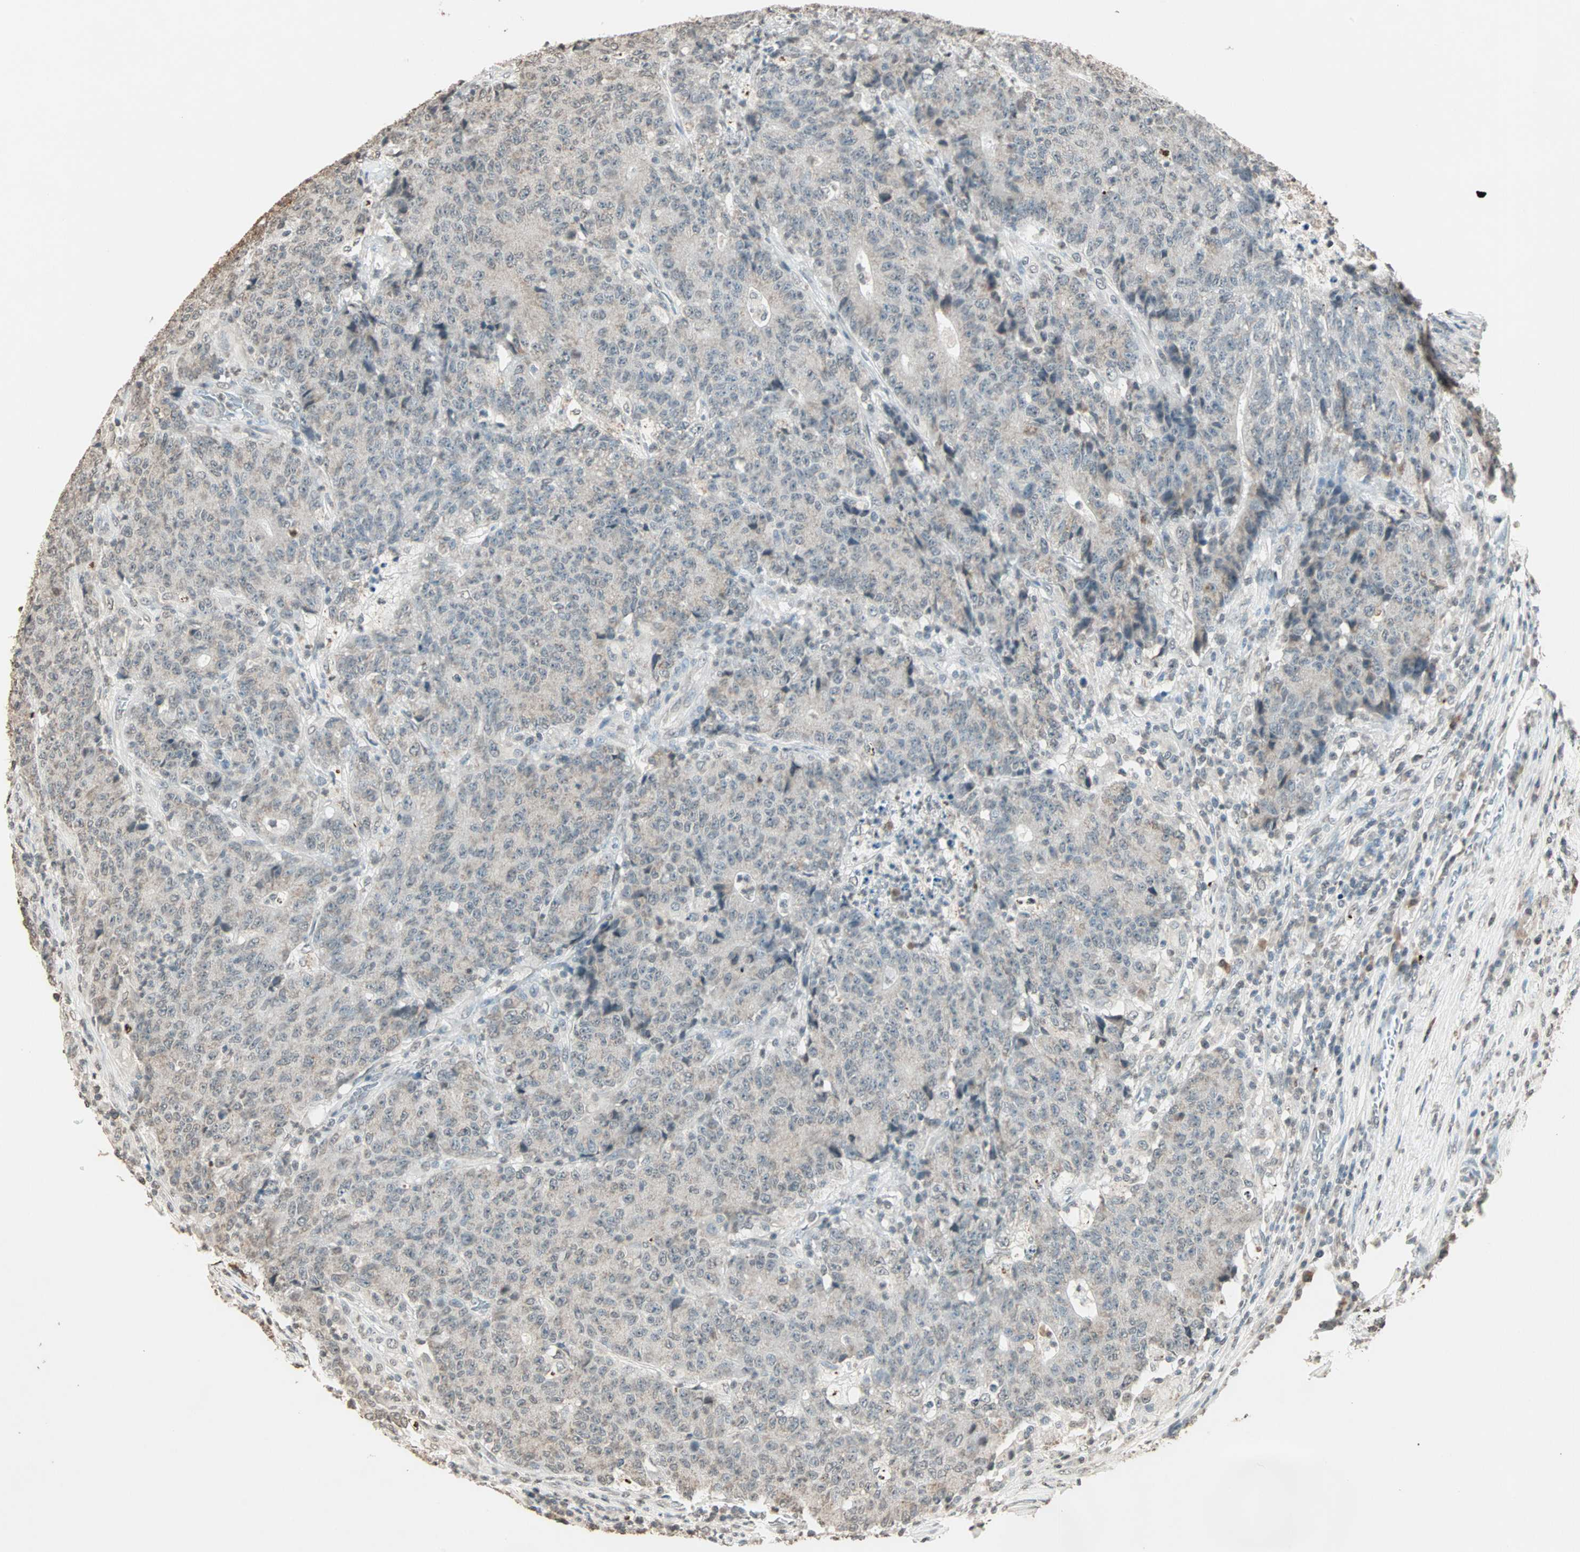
{"staining": {"intensity": "weak", "quantity": "25%-75%", "location": "cytoplasmic/membranous"}, "tissue": "colorectal cancer", "cell_type": "Tumor cells", "image_type": "cancer", "snomed": [{"axis": "morphology", "description": "Normal tissue, NOS"}, {"axis": "morphology", "description": "Adenocarcinoma, NOS"}, {"axis": "topography", "description": "Colon"}], "caption": "This photomicrograph exhibits IHC staining of colorectal adenocarcinoma, with low weak cytoplasmic/membranous staining in about 25%-75% of tumor cells.", "gene": "PRELID1", "patient": {"sex": "female", "age": 75}}